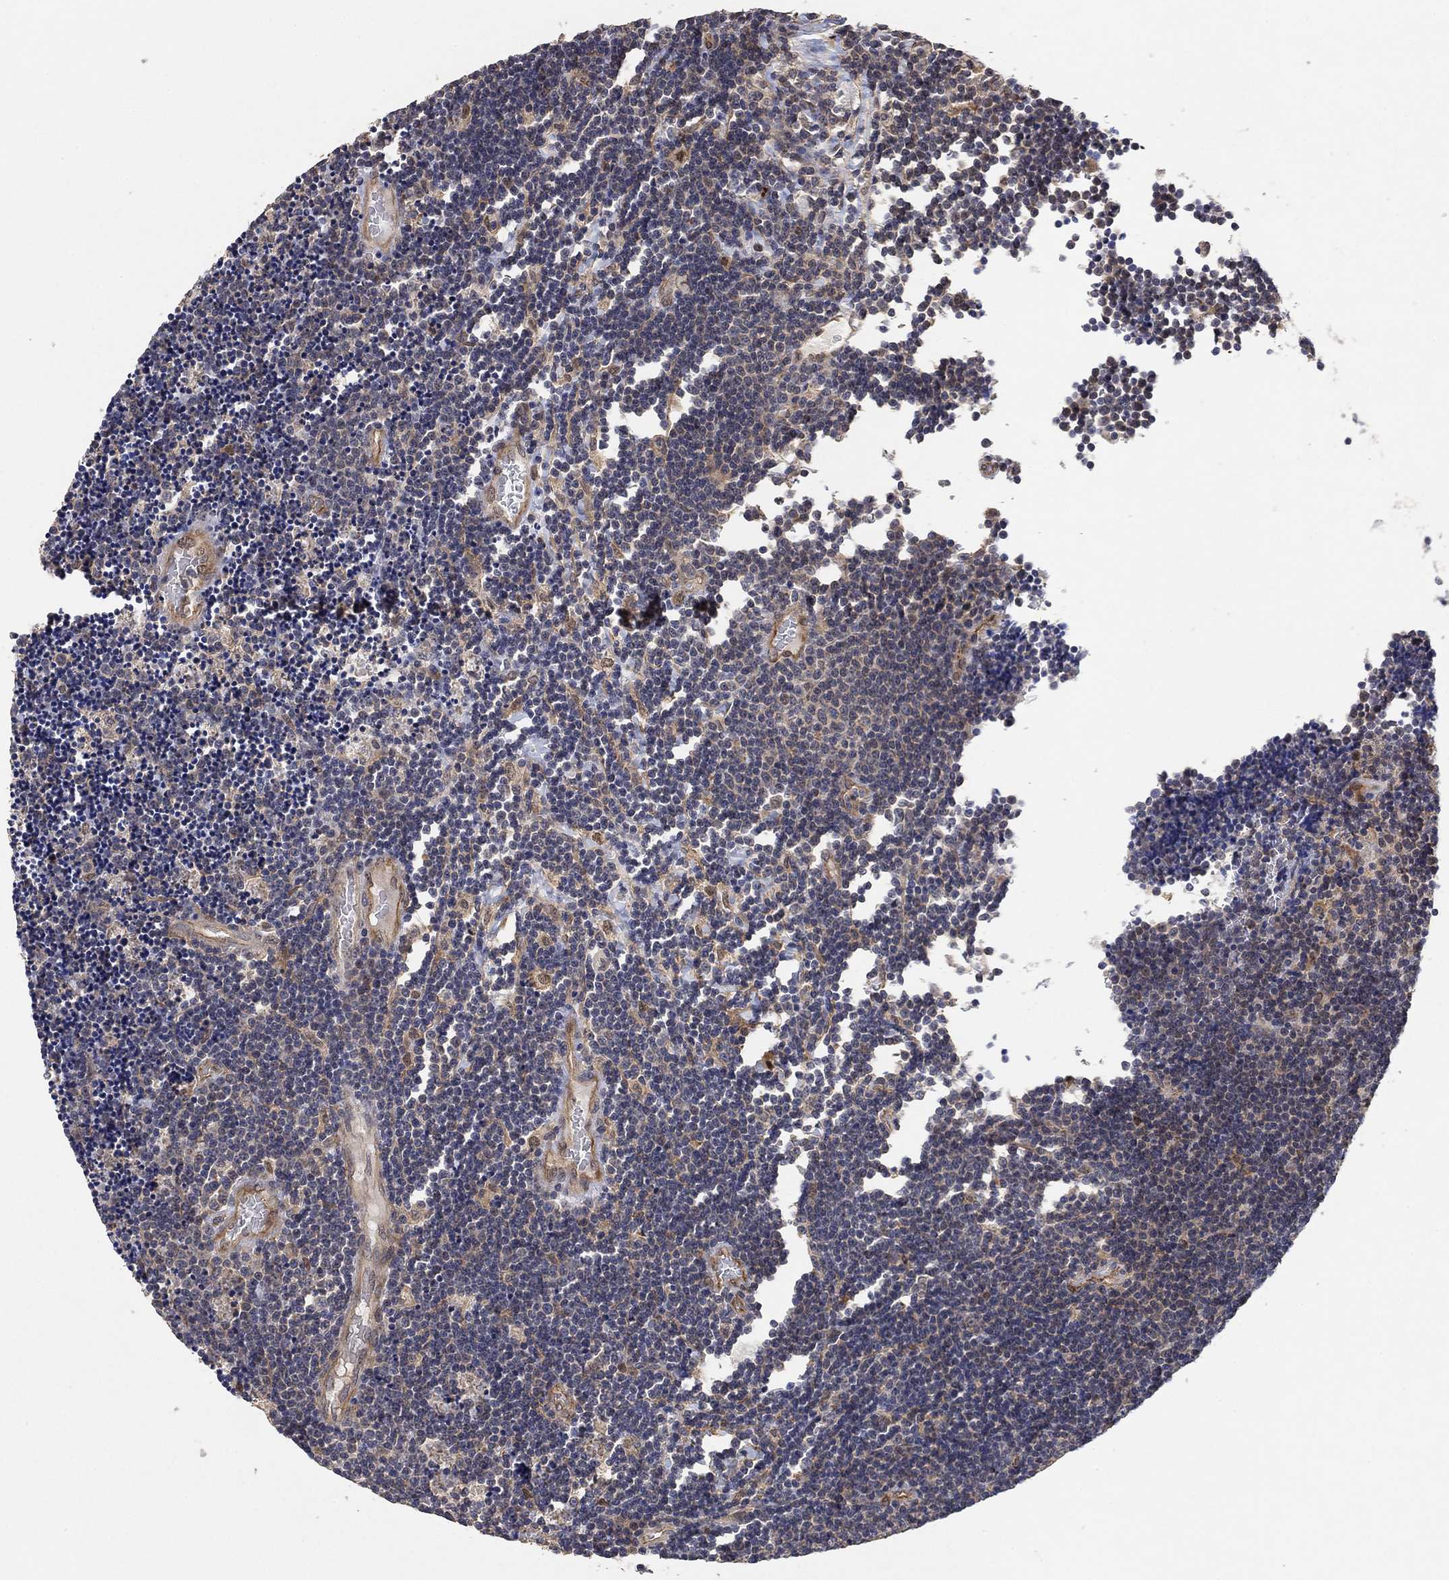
{"staining": {"intensity": "negative", "quantity": "none", "location": "none"}, "tissue": "lymphoma", "cell_type": "Tumor cells", "image_type": "cancer", "snomed": [{"axis": "morphology", "description": "Malignant lymphoma, non-Hodgkin's type, Low grade"}, {"axis": "topography", "description": "Brain"}], "caption": "Micrograph shows no protein positivity in tumor cells of lymphoma tissue.", "gene": "MCUR1", "patient": {"sex": "female", "age": 66}}